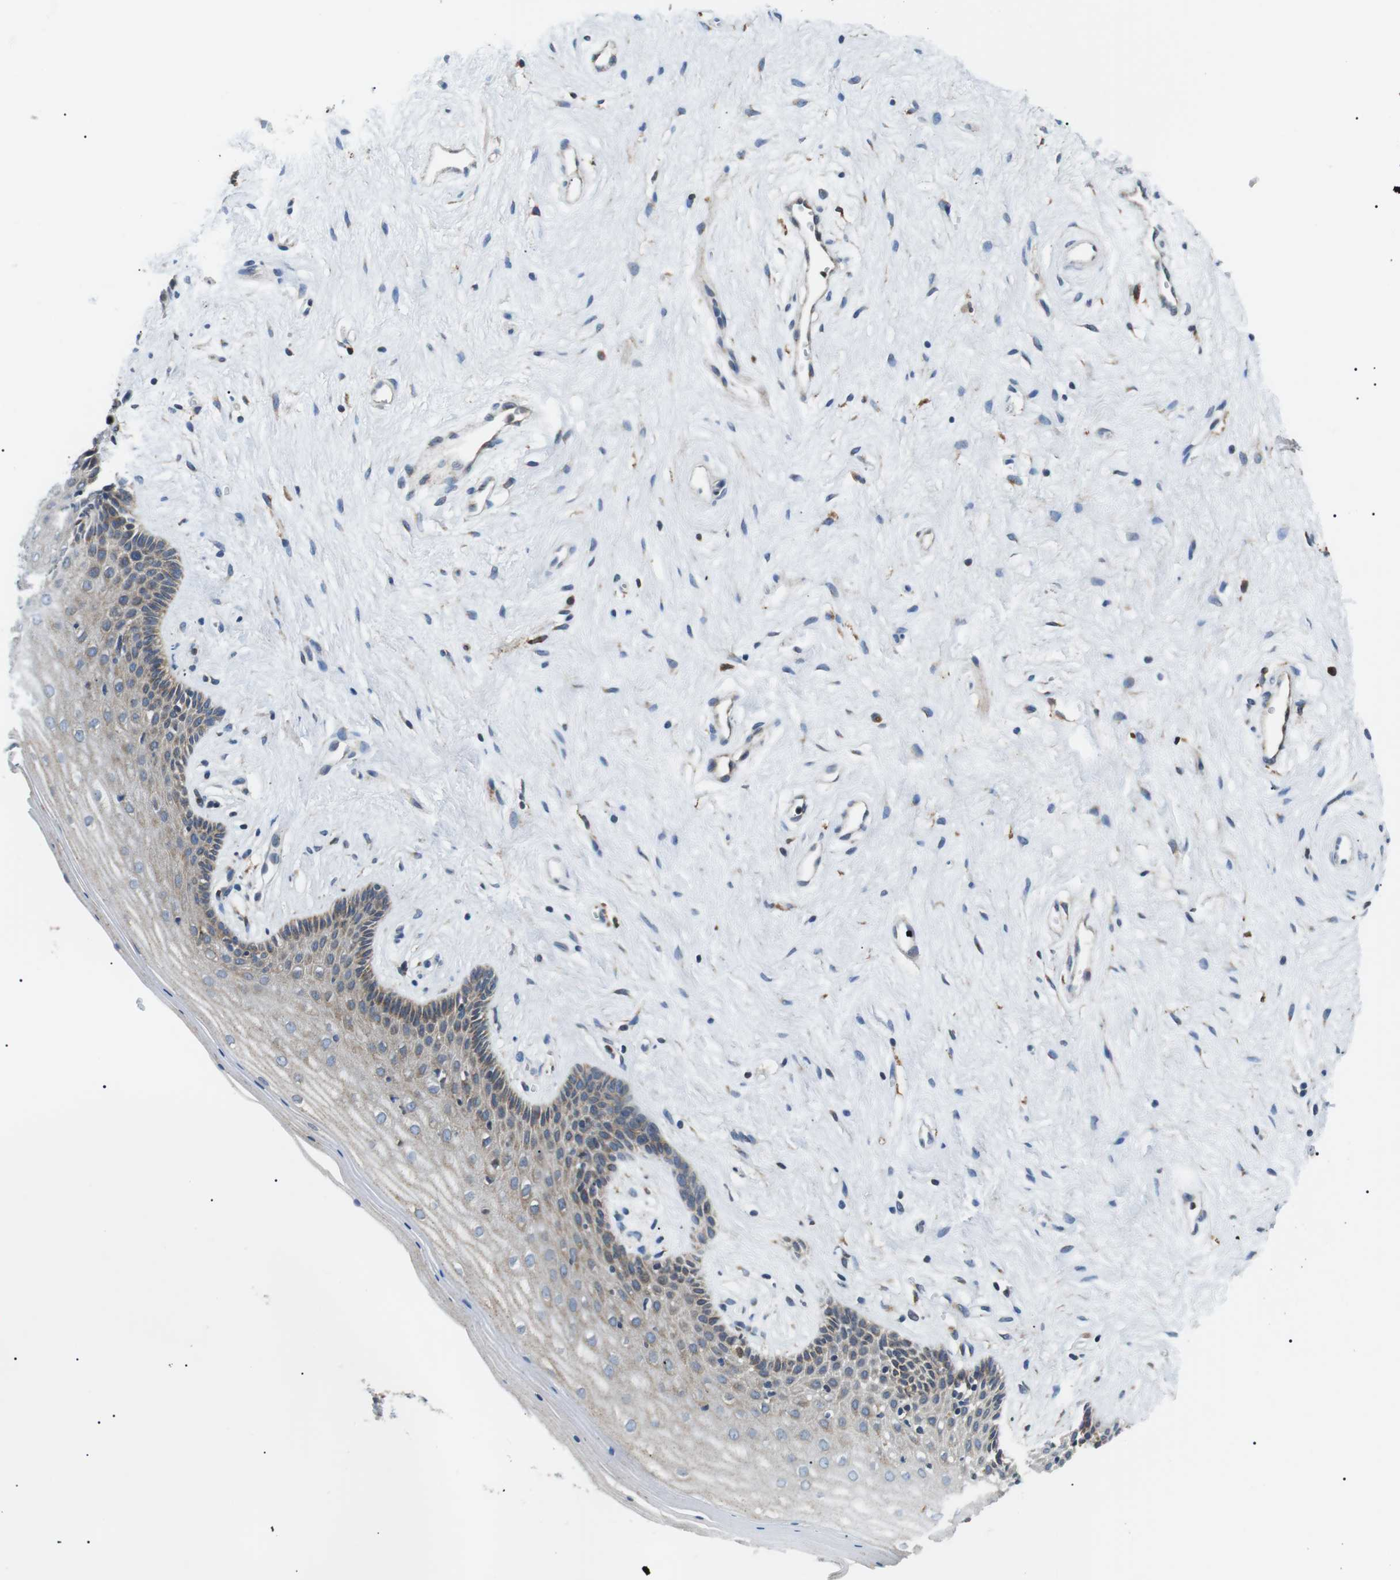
{"staining": {"intensity": "weak", "quantity": "<25%", "location": "cytoplasmic/membranous"}, "tissue": "vagina", "cell_type": "Squamous epithelial cells", "image_type": "normal", "snomed": [{"axis": "morphology", "description": "Normal tissue, NOS"}, {"axis": "topography", "description": "Vagina"}], "caption": "Image shows no significant protein expression in squamous epithelial cells of unremarkable vagina.", "gene": "RAB9A", "patient": {"sex": "female", "age": 44}}